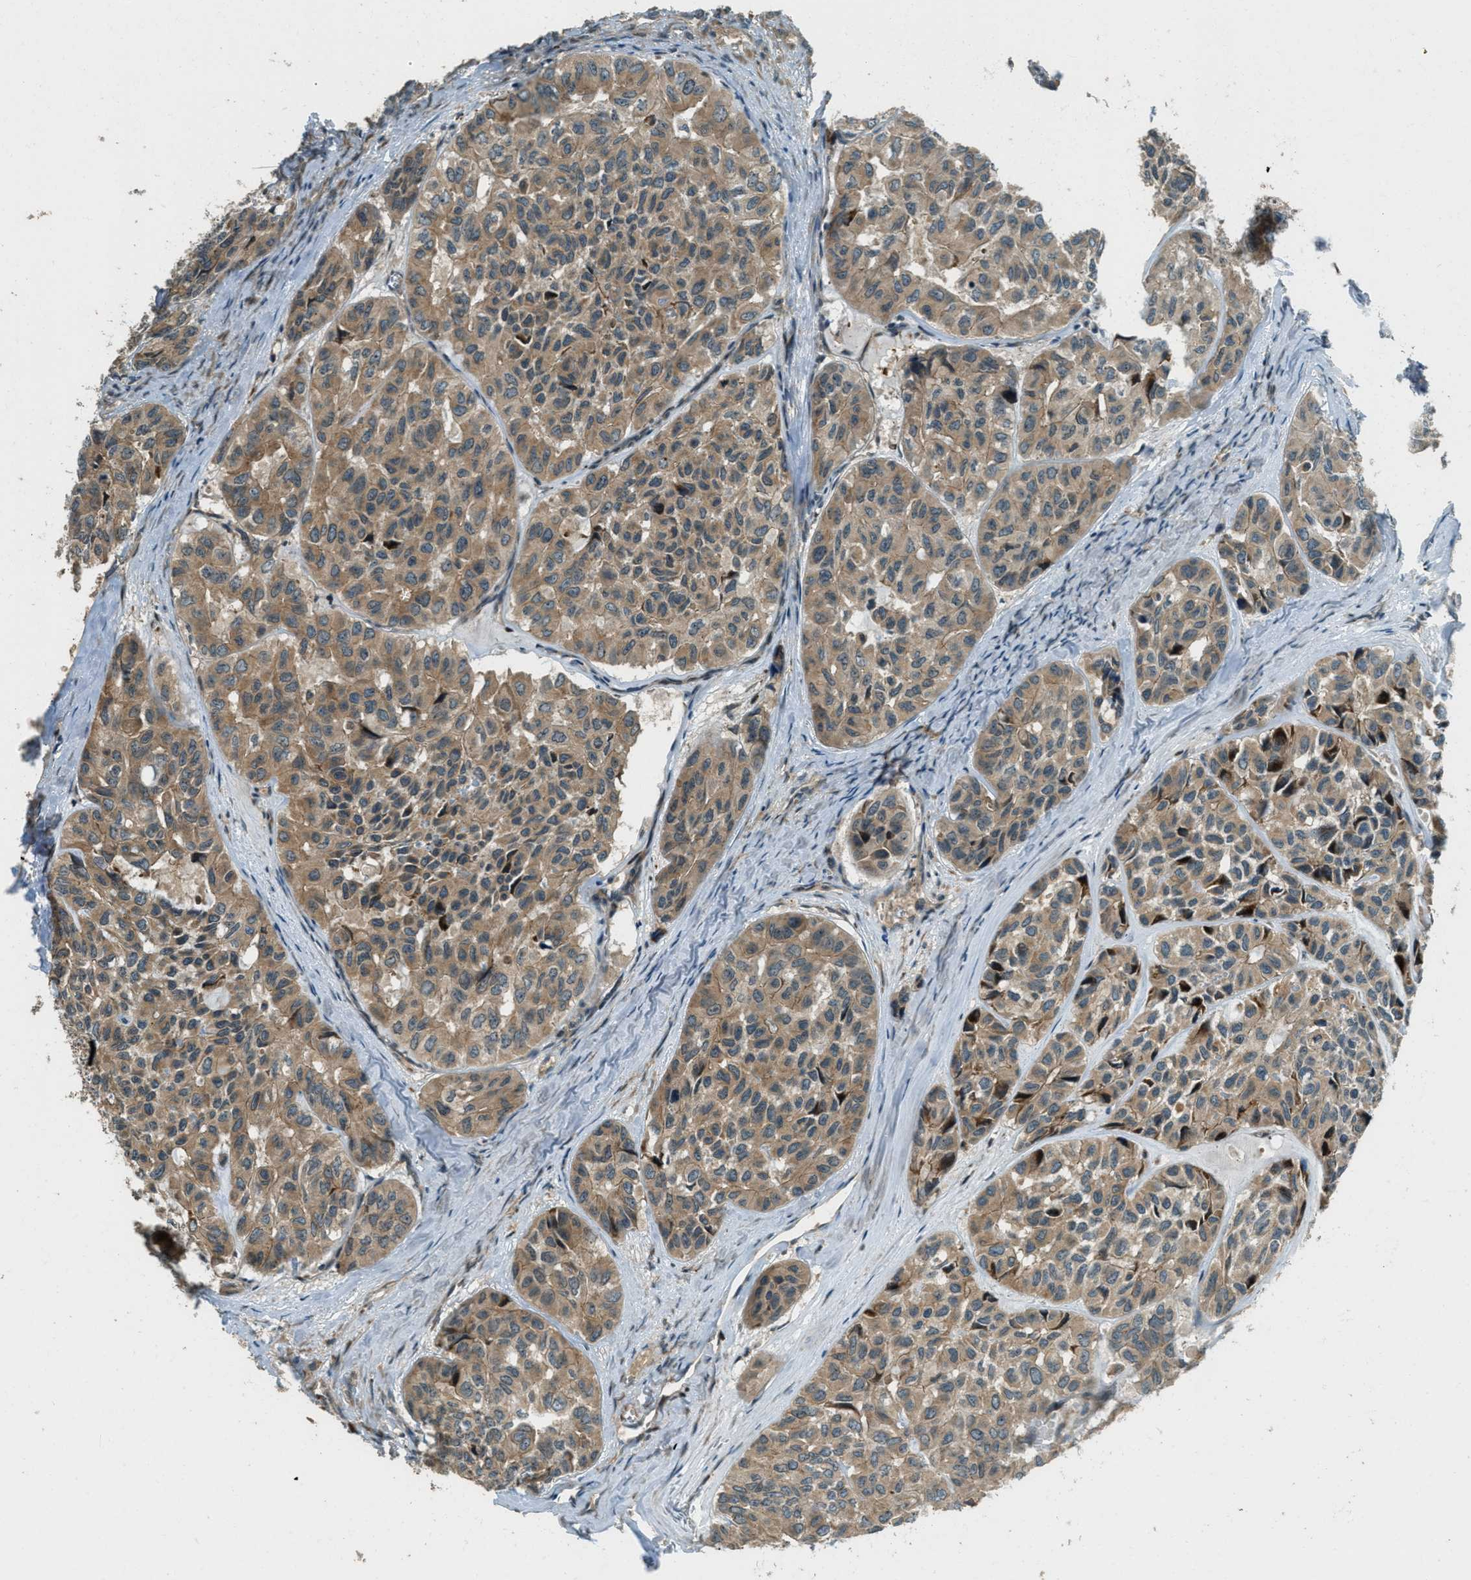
{"staining": {"intensity": "moderate", "quantity": ">75%", "location": "cytoplasmic/membranous"}, "tissue": "head and neck cancer", "cell_type": "Tumor cells", "image_type": "cancer", "snomed": [{"axis": "morphology", "description": "Adenocarcinoma, NOS"}, {"axis": "topography", "description": "Salivary gland, NOS"}, {"axis": "topography", "description": "Head-Neck"}], "caption": "Immunohistochemistry photomicrograph of head and neck cancer stained for a protein (brown), which exhibits medium levels of moderate cytoplasmic/membranous expression in approximately >75% of tumor cells.", "gene": "PTPN23", "patient": {"sex": "female", "age": 76}}